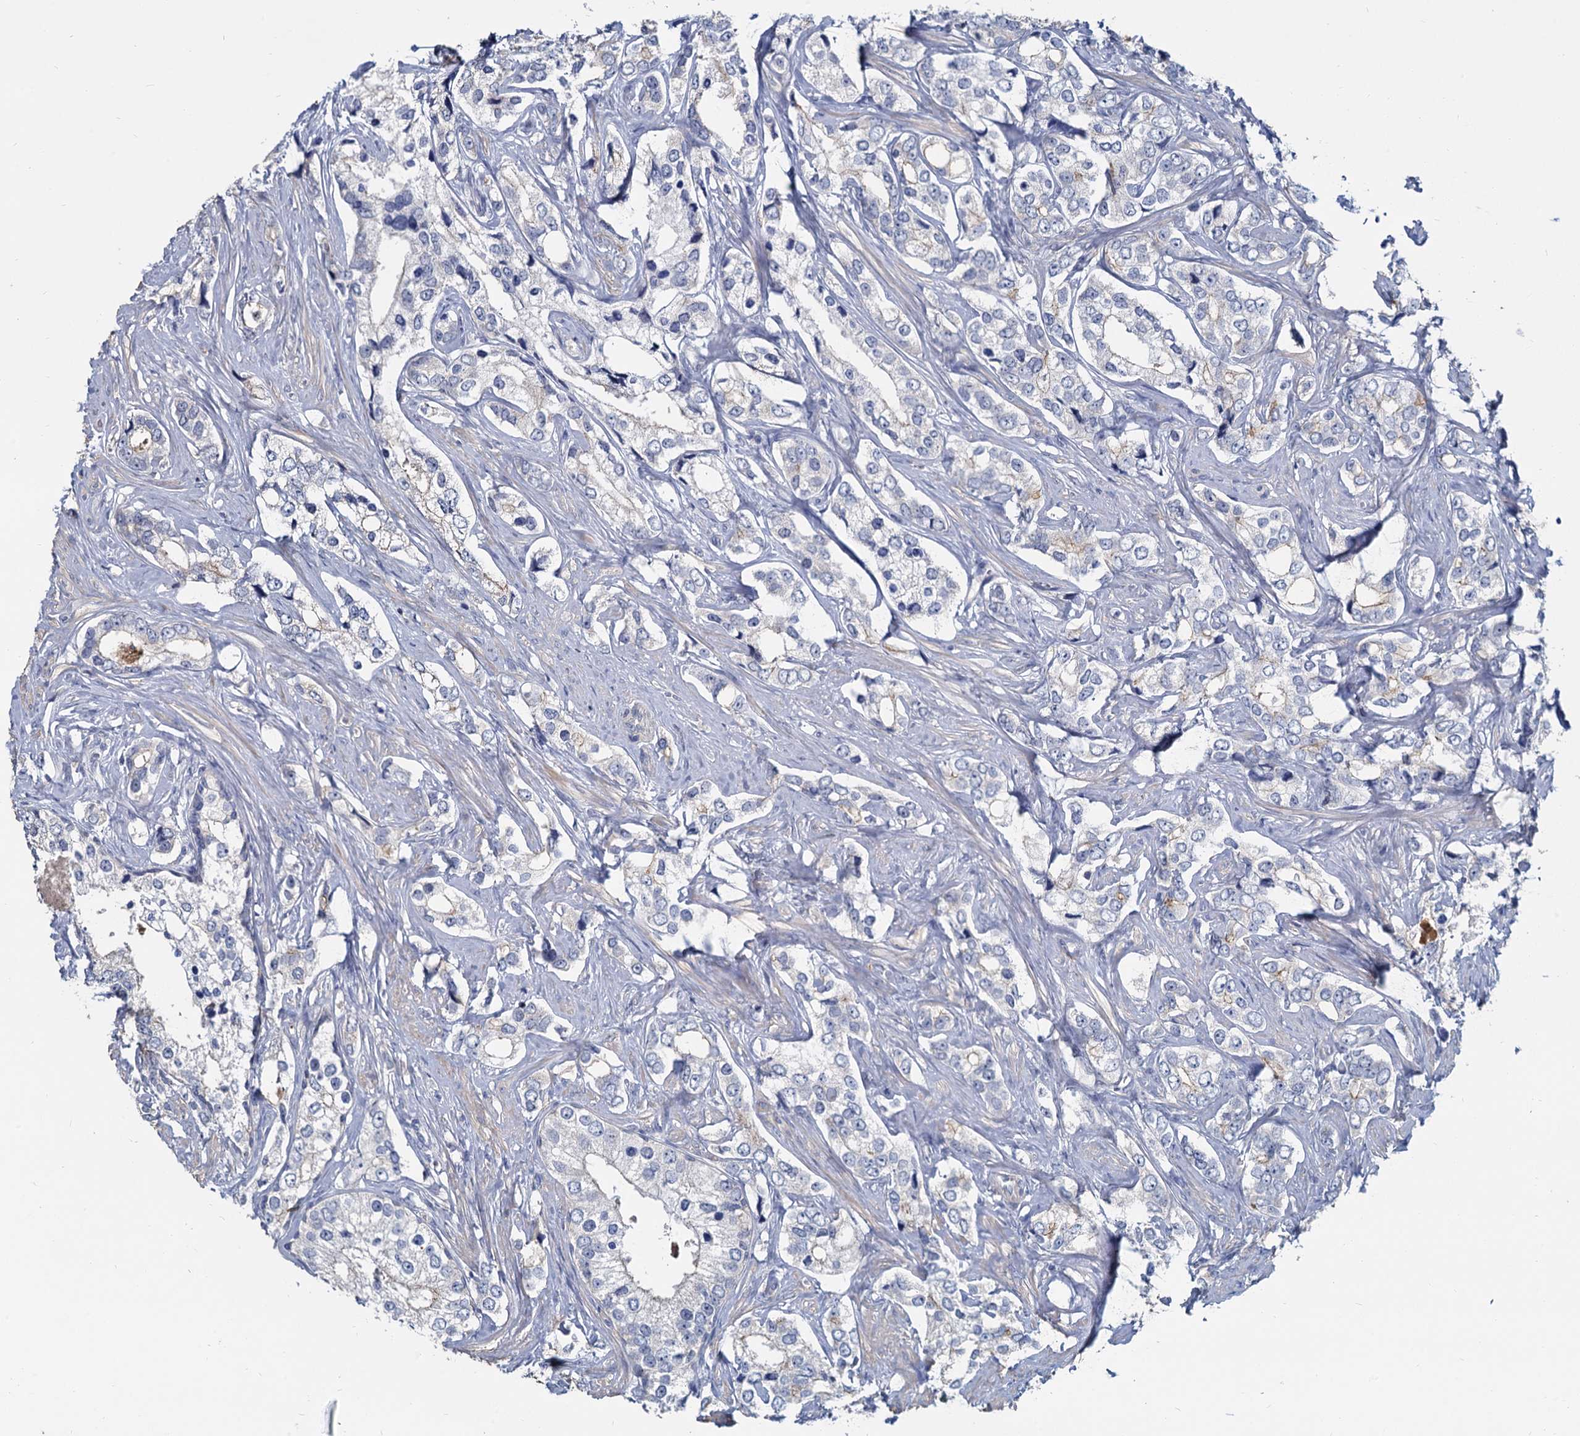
{"staining": {"intensity": "negative", "quantity": "none", "location": "none"}, "tissue": "prostate cancer", "cell_type": "Tumor cells", "image_type": "cancer", "snomed": [{"axis": "morphology", "description": "Adenocarcinoma, High grade"}, {"axis": "topography", "description": "Prostate"}], "caption": "Immunohistochemical staining of human high-grade adenocarcinoma (prostate) reveals no significant staining in tumor cells.", "gene": "ACSM3", "patient": {"sex": "male", "age": 66}}